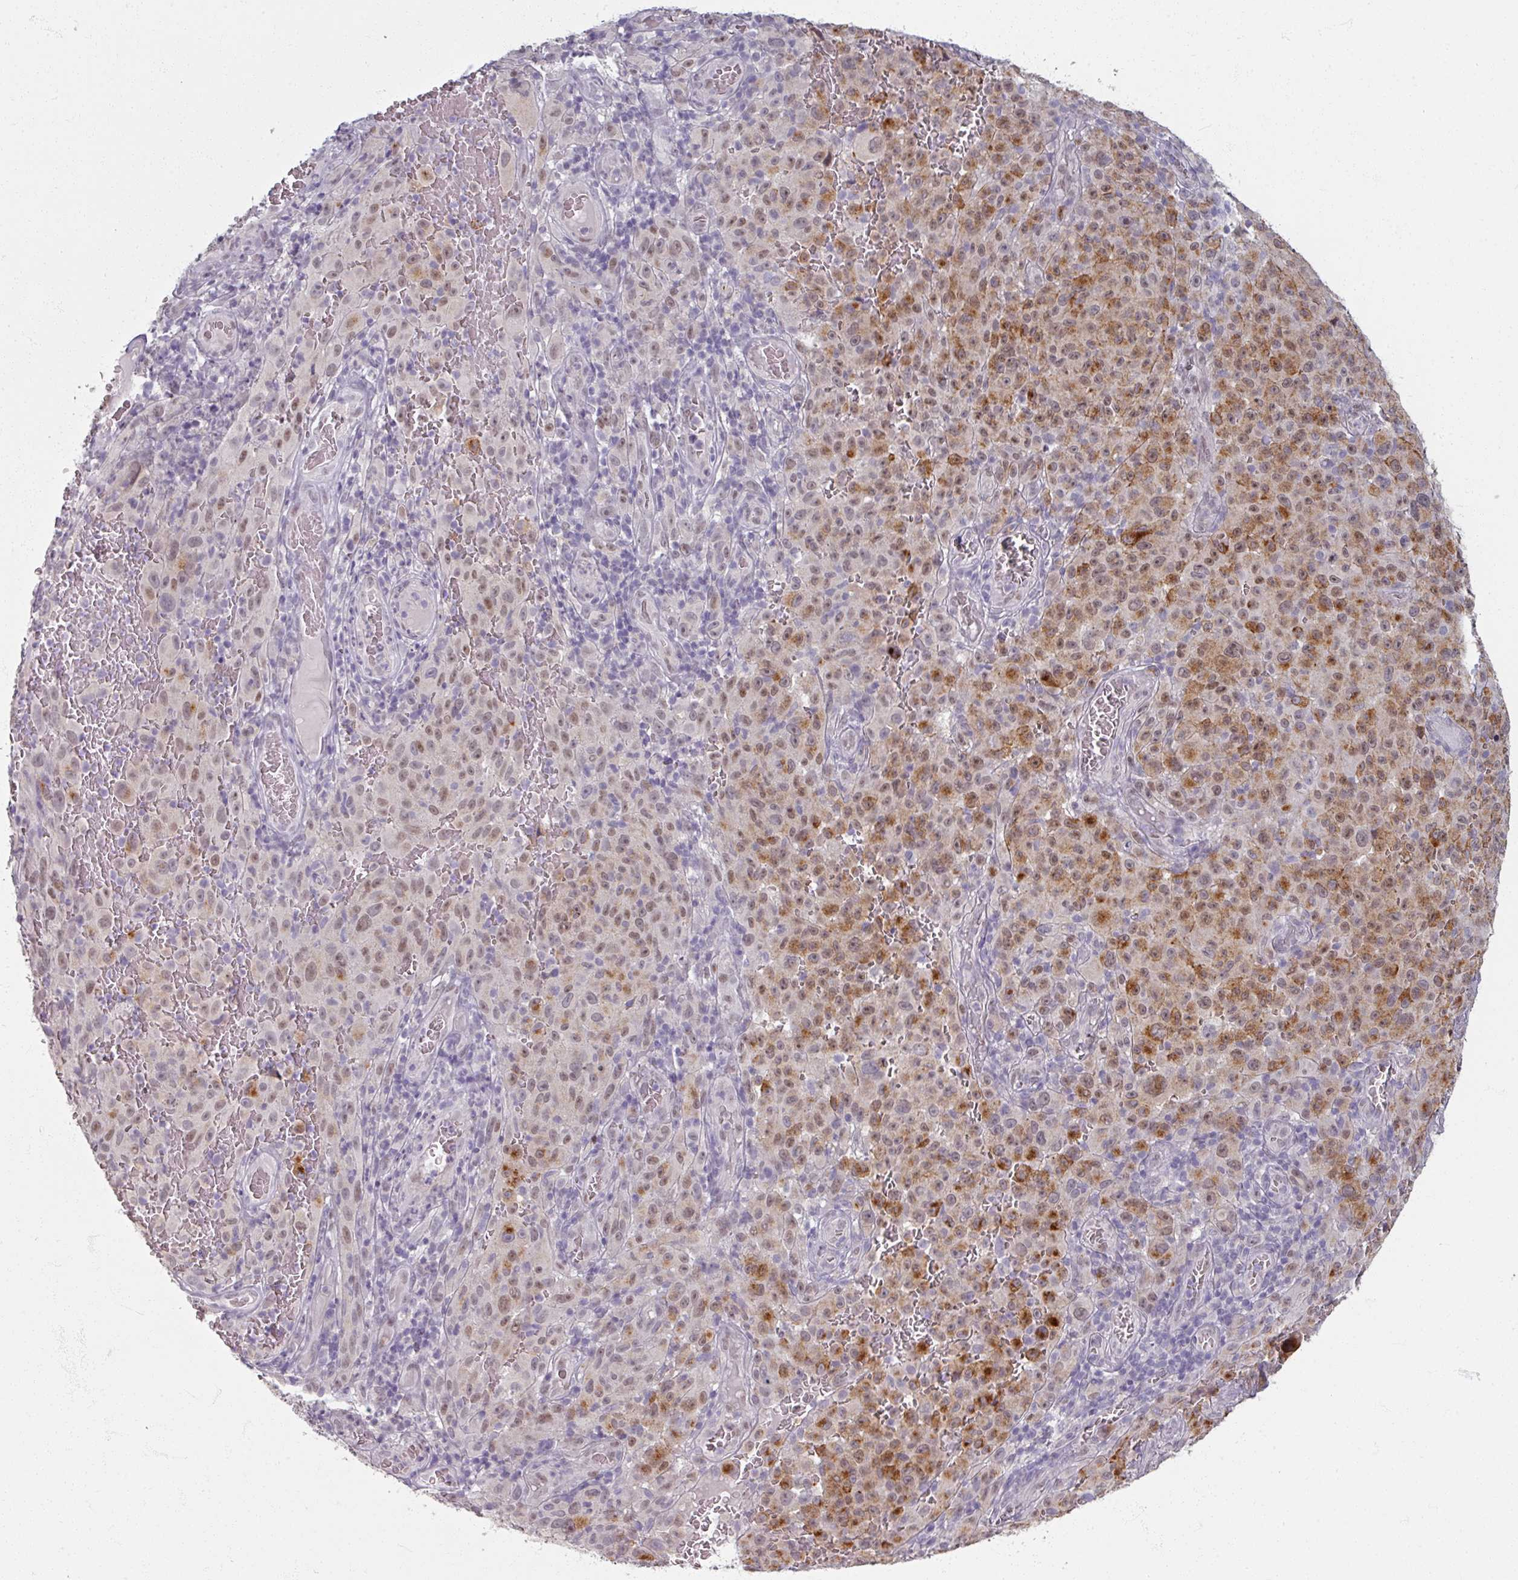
{"staining": {"intensity": "moderate", "quantity": "<25%", "location": "cytoplasmic/membranous"}, "tissue": "melanoma", "cell_type": "Tumor cells", "image_type": "cancer", "snomed": [{"axis": "morphology", "description": "Malignant melanoma, NOS"}, {"axis": "topography", "description": "Skin"}], "caption": "Protein staining shows moderate cytoplasmic/membranous positivity in about <25% of tumor cells in melanoma. (Stains: DAB (3,3'-diaminobenzidine) in brown, nuclei in blue, Microscopy: brightfield microscopy at high magnification).", "gene": "SOX11", "patient": {"sex": "female", "age": 82}}